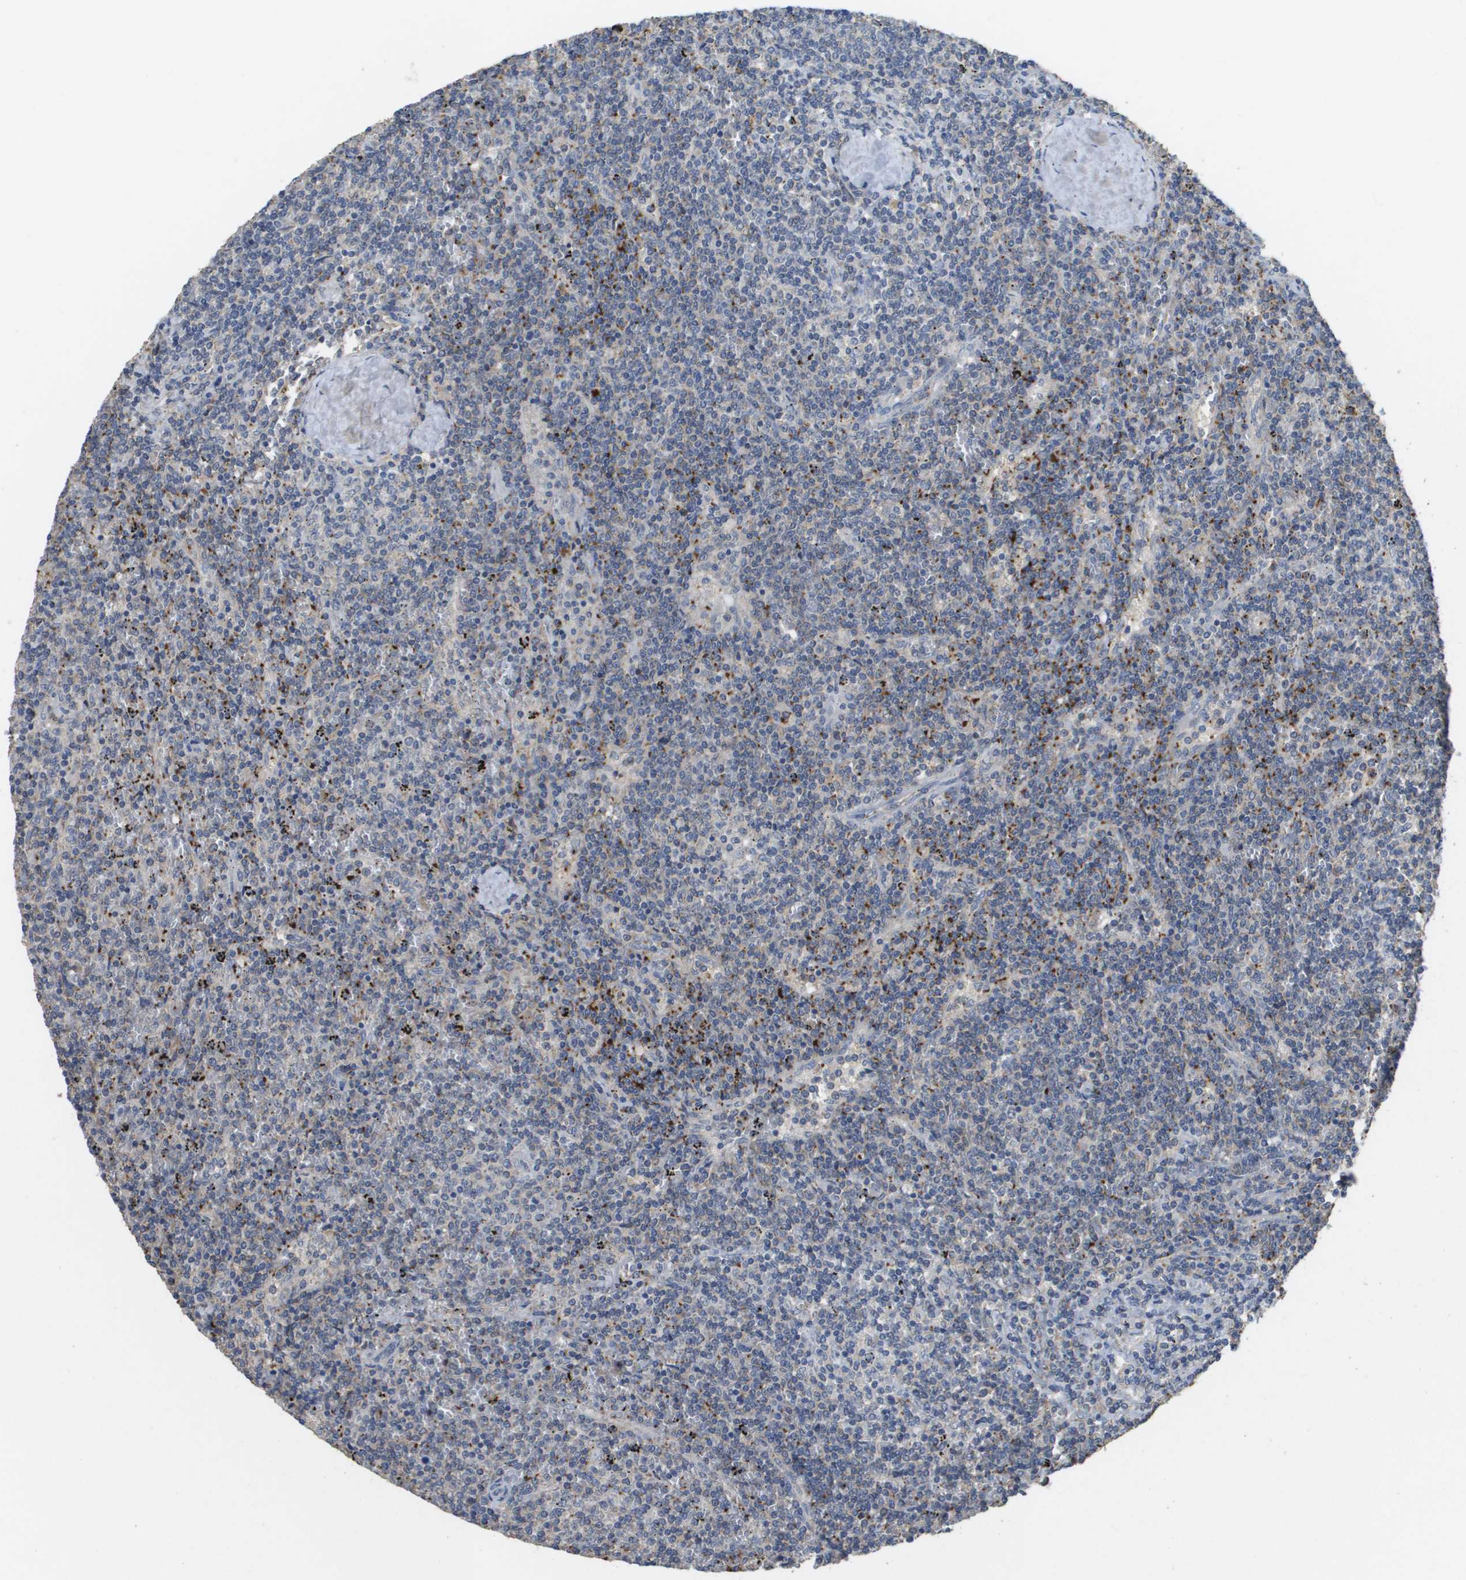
{"staining": {"intensity": "negative", "quantity": "none", "location": "none"}, "tissue": "lymphoma", "cell_type": "Tumor cells", "image_type": "cancer", "snomed": [{"axis": "morphology", "description": "Malignant lymphoma, non-Hodgkin's type, Low grade"}, {"axis": "topography", "description": "Spleen"}], "caption": "Lymphoma was stained to show a protein in brown. There is no significant staining in tumor cells.", "gene": "RAB27B", "patient": {"sex": "female", "age": 50}}